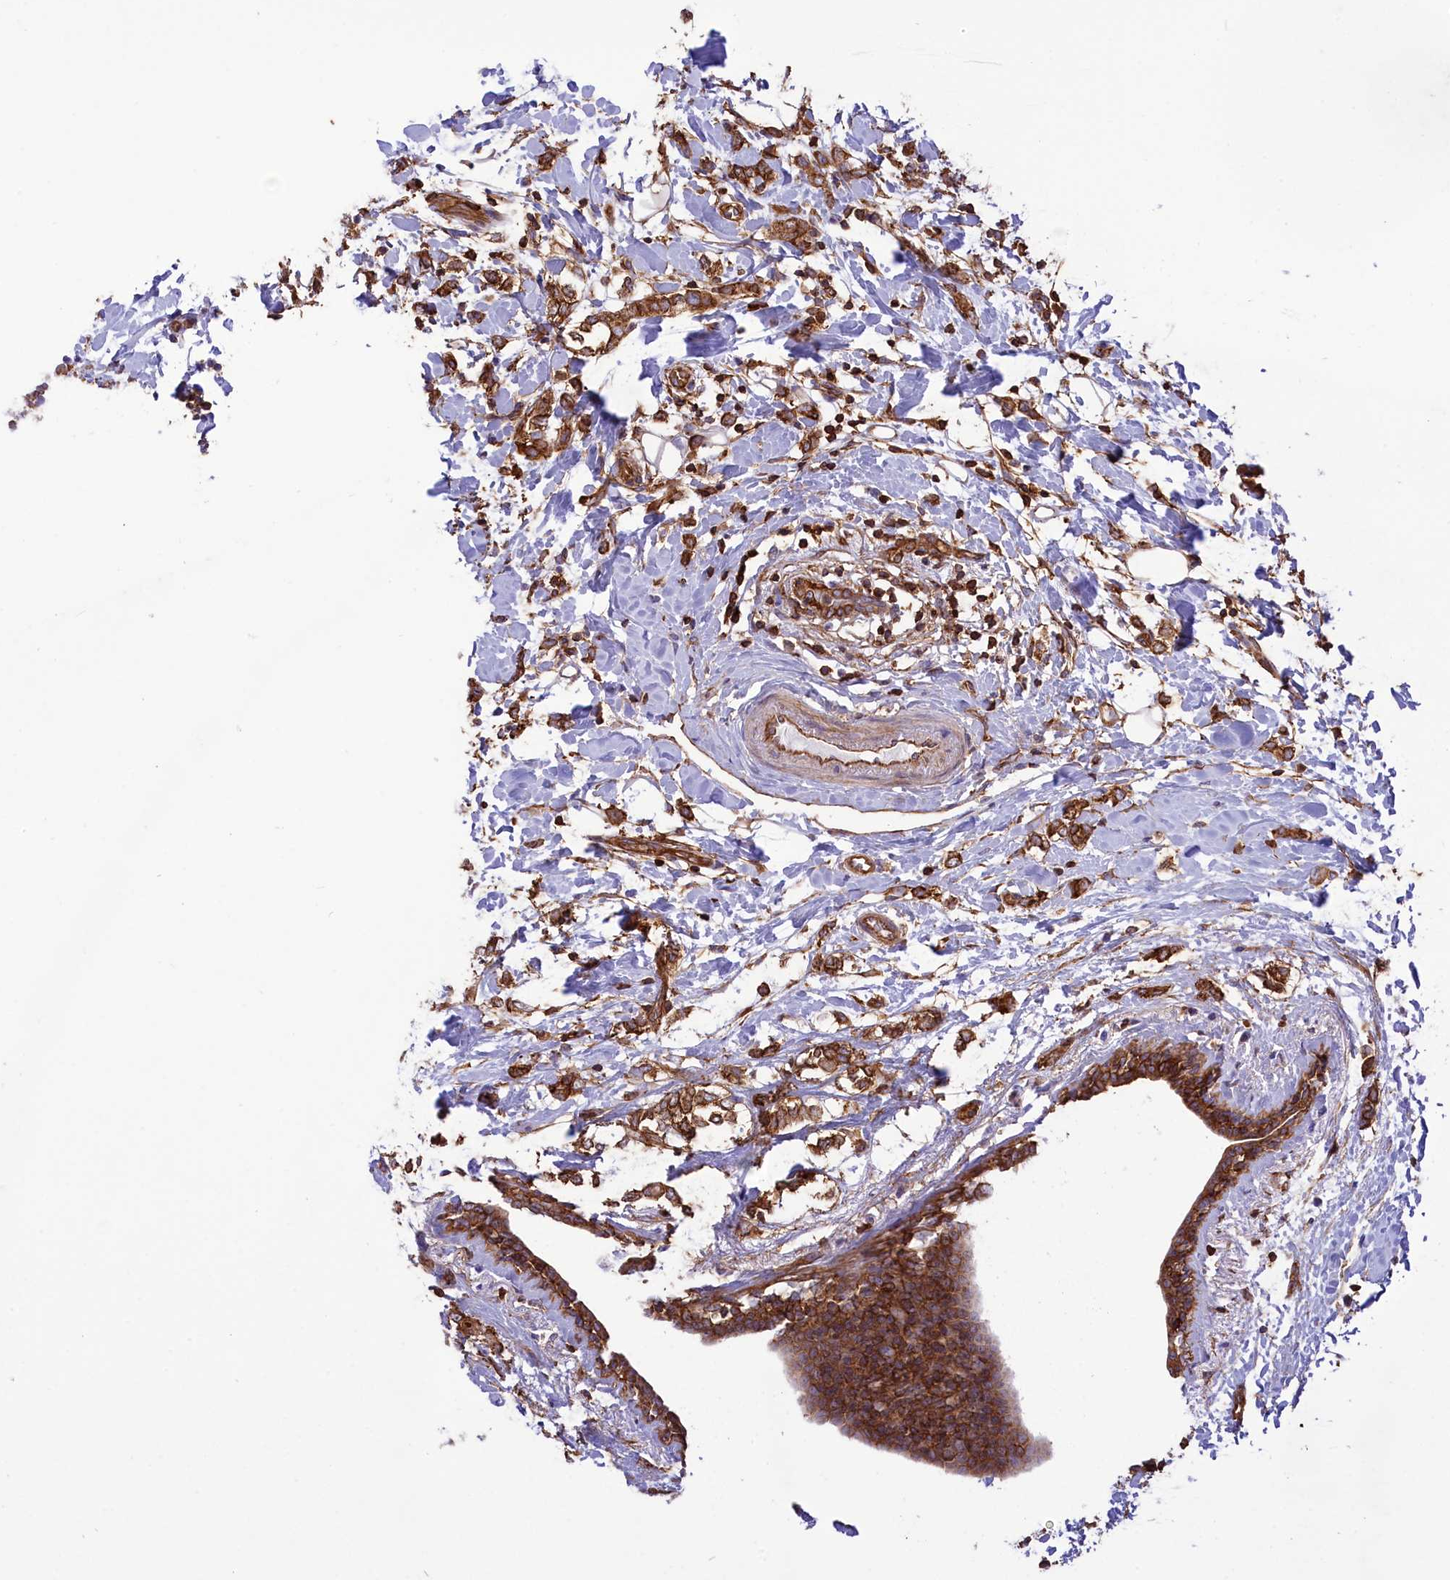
{"staining": {"intensity": "moderate", "quantity": ">75%", "location": "cytoplasmic/membranous"}, "tissue": "breast cancer", "cell_type": "Tumor cells", "image_type": "cancer", "snomed": [{"axis": "morphology", "description": "Normal tissue, NOS"}, {"axis": "morphology", "description": "Lobular carcinoma"}, {"axis": "topography", "description": "Breast"}], "caption": "Moderate cytoplasmic/membranous staining for a protein is present in approximately >75% of tumor cells of breast cancer (lobular carcinoma) using immunohistochemistry (IHC).", "gene": "SEPTIN9", "patient": {"sex": "female", "age": 47}}